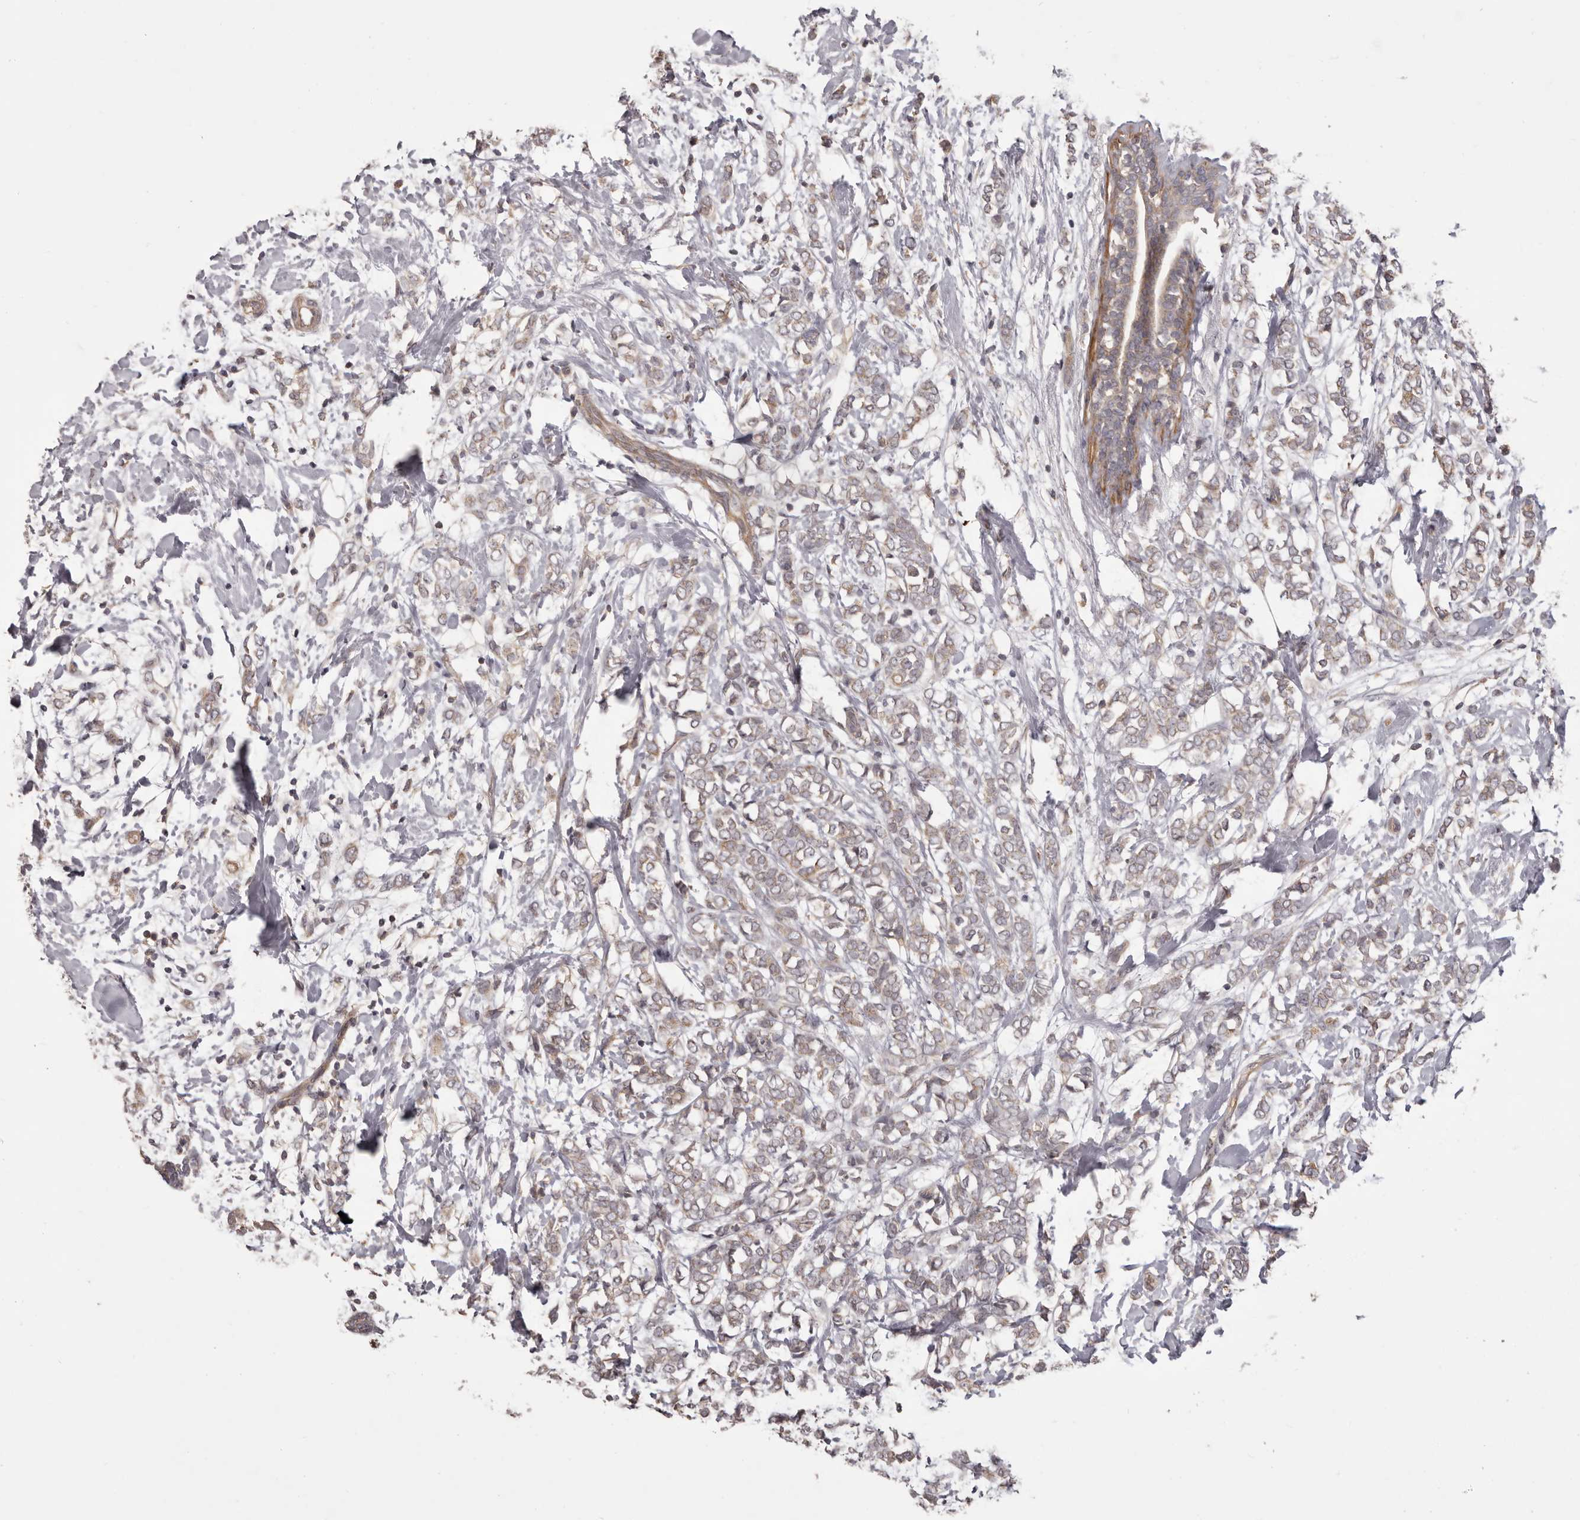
{"staining": {"intensity": "weak", "quantity": "25%-75%", "location": "cytoplasmic/membranous"}, "tissue": "breast cancer", "cell_type": "Tumor cells", "image_type": "cancer", "snomed": [{"axis": "morphology", "description": "Normal tissue, NOS"}, {"axis": "morphology", "description": "Lobular carcinoma"}, {"axis": "topography", "description": "Breast"}], "caption": "This is a photomicrograph of immunohistochemistry staining of breast cancer (lobular carcinoma), which shows weak expression in the cytoplasmic/membranous of tumor cells.", "gene": "HRH1", "patient": {"sex": "female", "age": 47}}